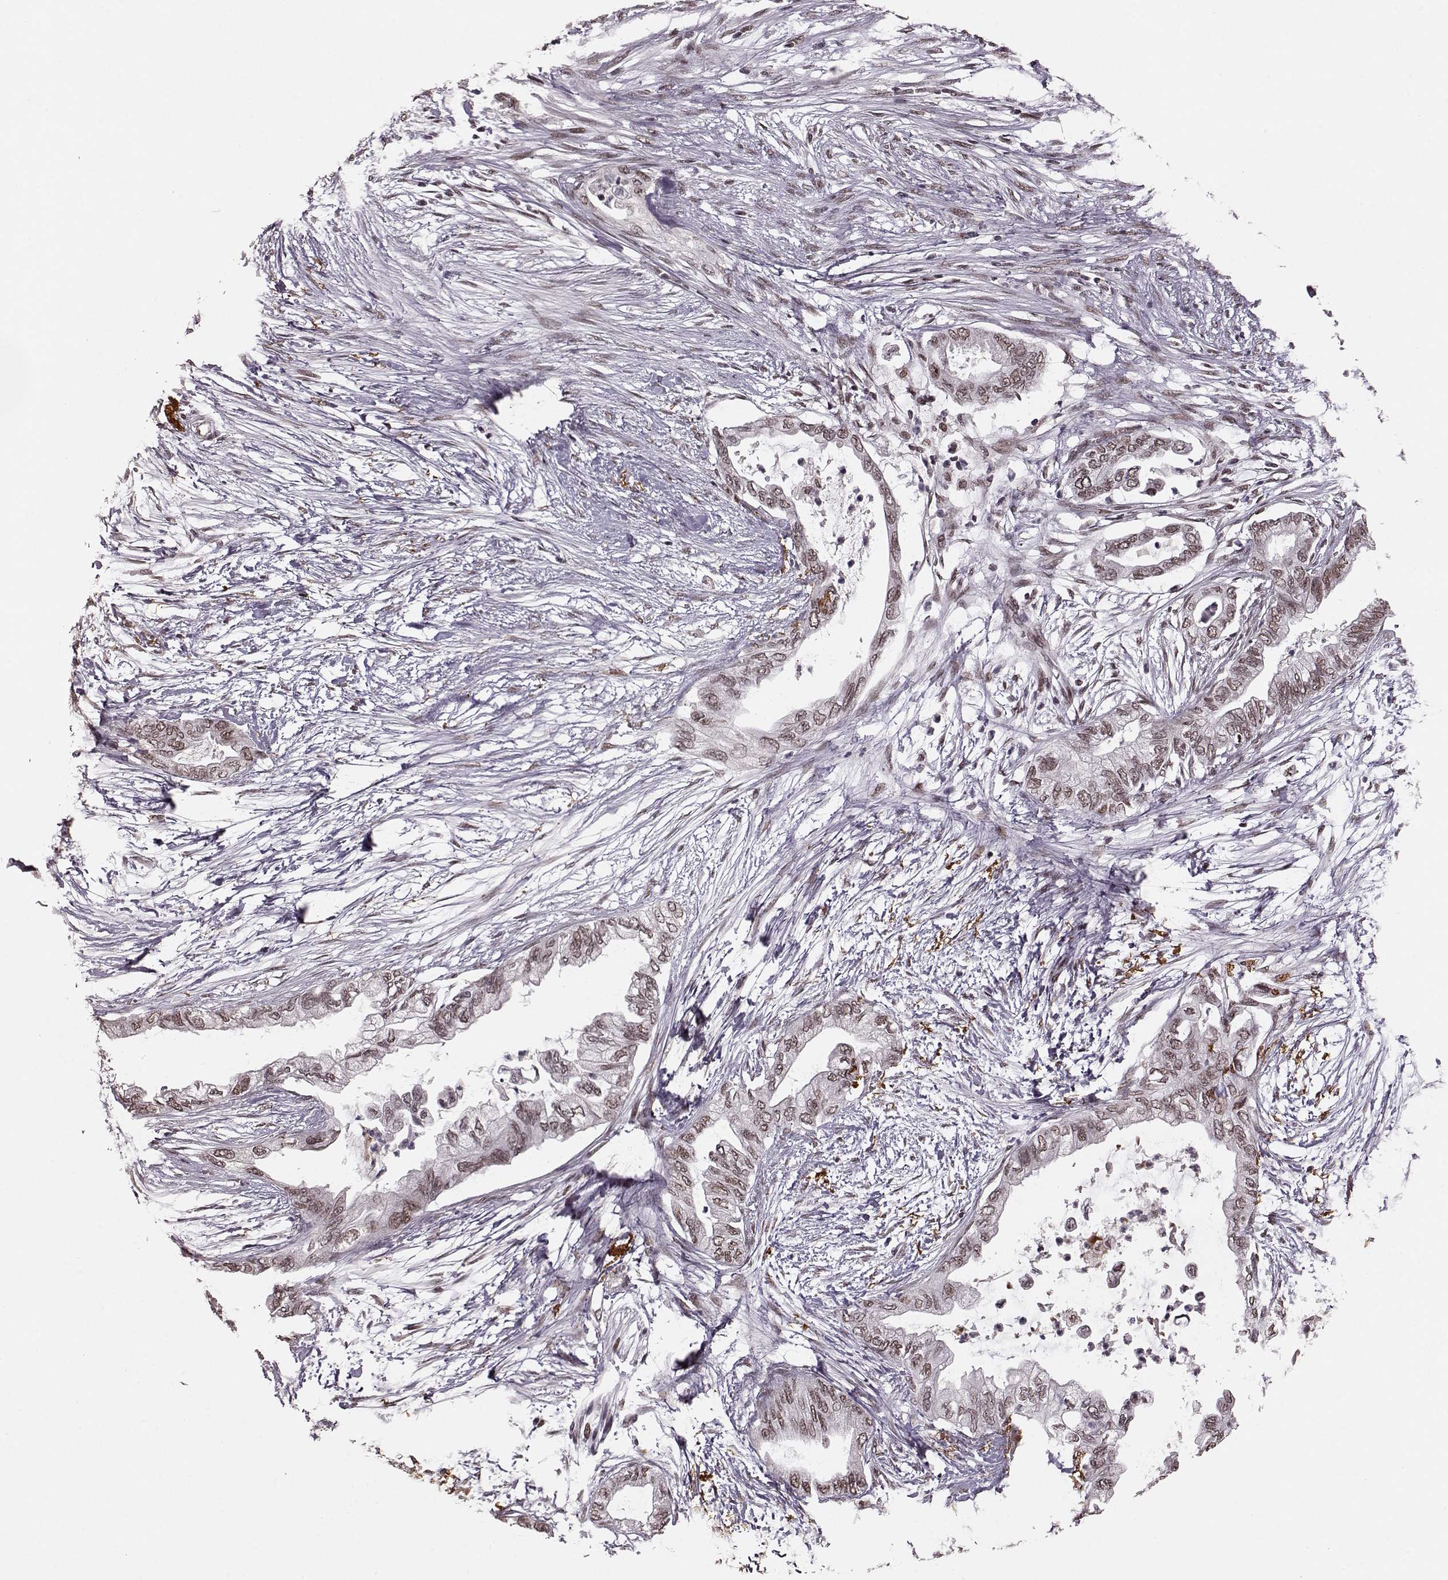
{"staining": {"intensity": "weak", "quantity": ">75%", "location": "nuclear"}, "tissue": "pancreatic cancer", "cell_type": "Tumor cells", "image_type": "cancer", "snomed": [{"axis": "morphology", "description": "Normal tissue, NOS"}, {"axis": "morphology", "description": "Adenocarcinoma, NOS"}, {"axis": "topography", "description": "Pancreas"}, {"axis": "topography", "description": "Duodenum"}], "caption": "Human pancreatic cancer (adenocarcinoma) stained with a protein marker reveals weak staining in tumor cells.", "gene": "RRAGD", "patient": {"sex": "female", "age": 60}}